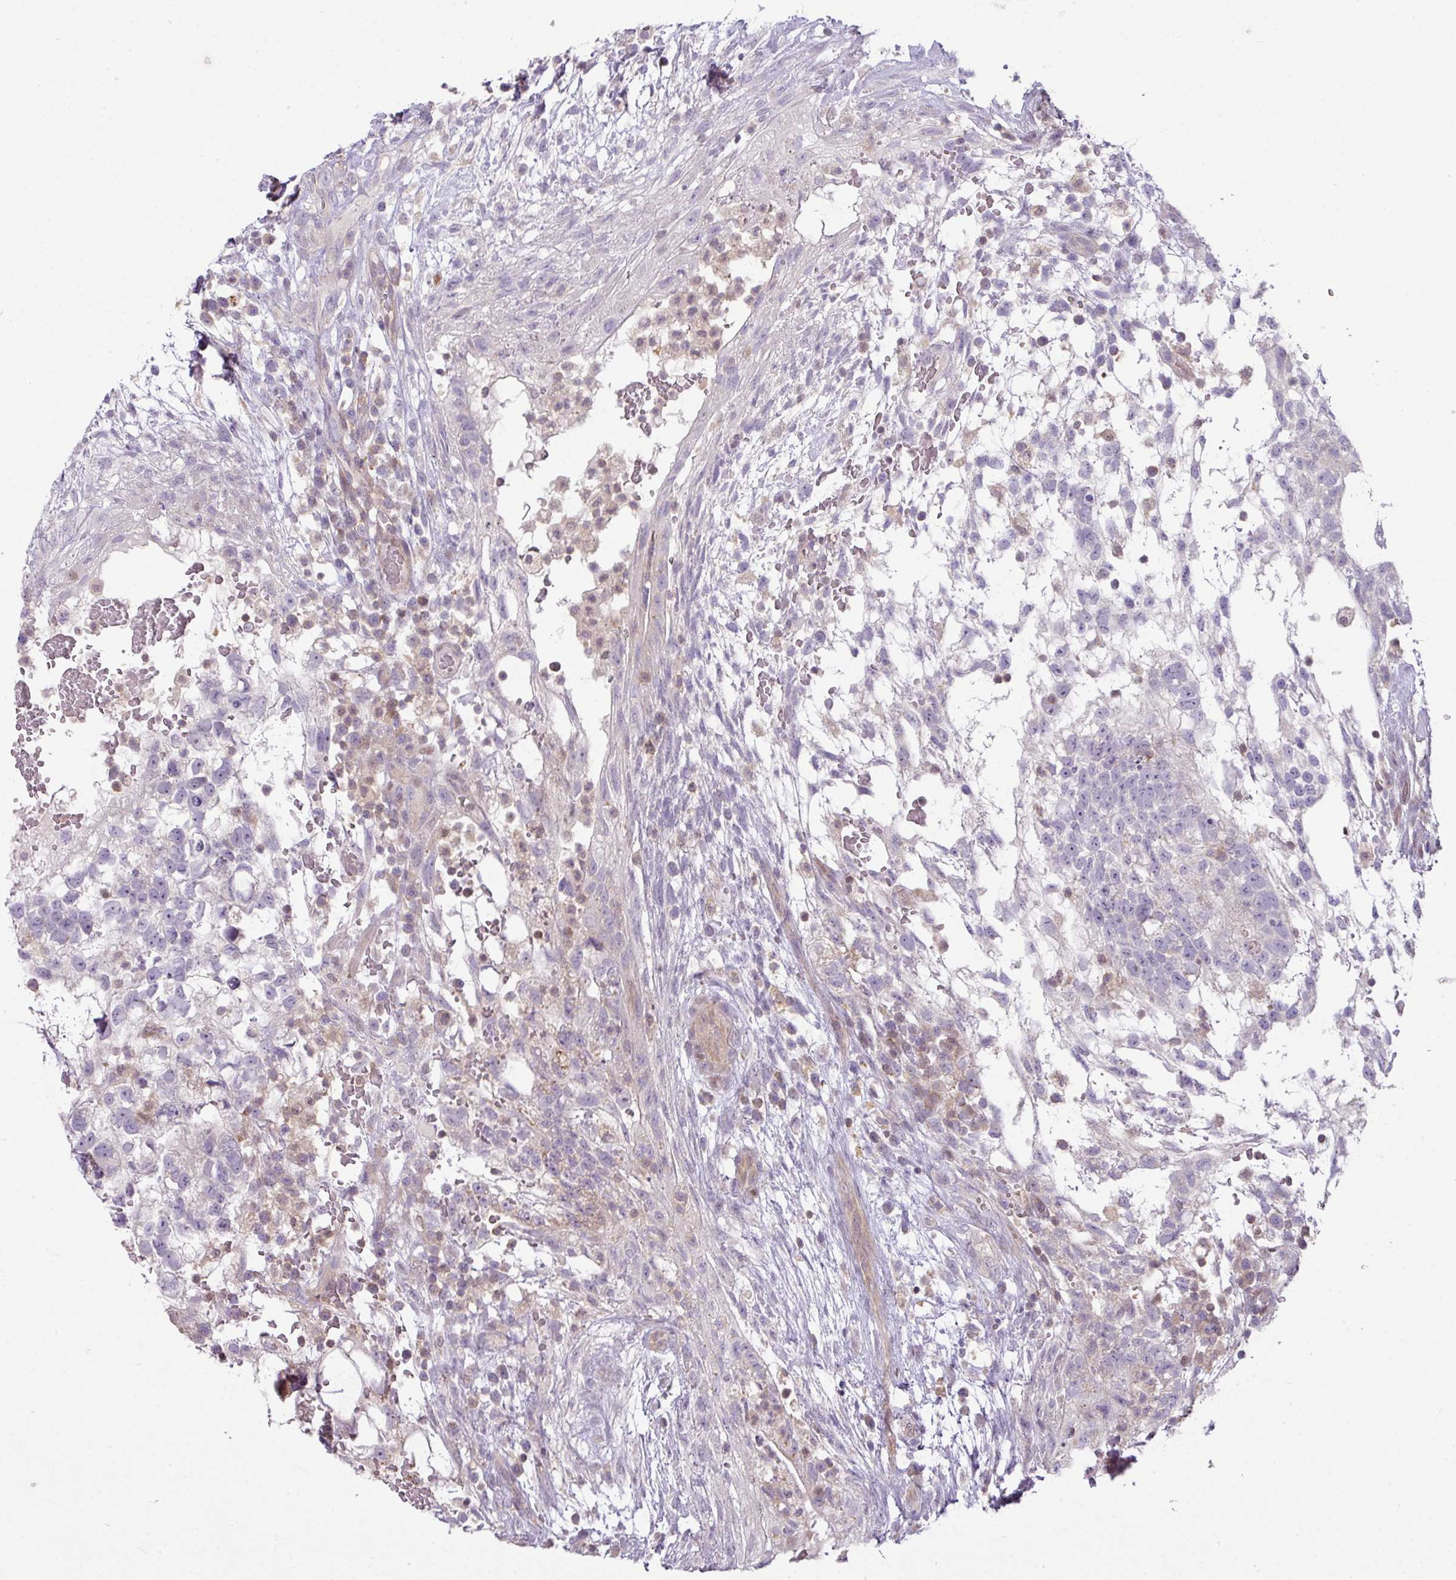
{"staining": {"intensity": "negative", "quantity": "none", "location": "none"}, "tissue": "testis cancer", "cell_type": "Tumor cells", "image_type": "cancer", "snomed": [{"axis": "morphology", "description": "Normal tissue, NOS"}, {"axis": "morphology", "description": "Carcinoma, Embryonal, NOS"}, {"axis": "topography", "description": "Testis"}], "caption": "IHC micrograph of testis cancer (embryonal carcinoma) stained for a protein (brown), which exhibits no expression in tumor cells.", "gene": "STAT5A", "patient": {"sex": "male", "age": 32}}